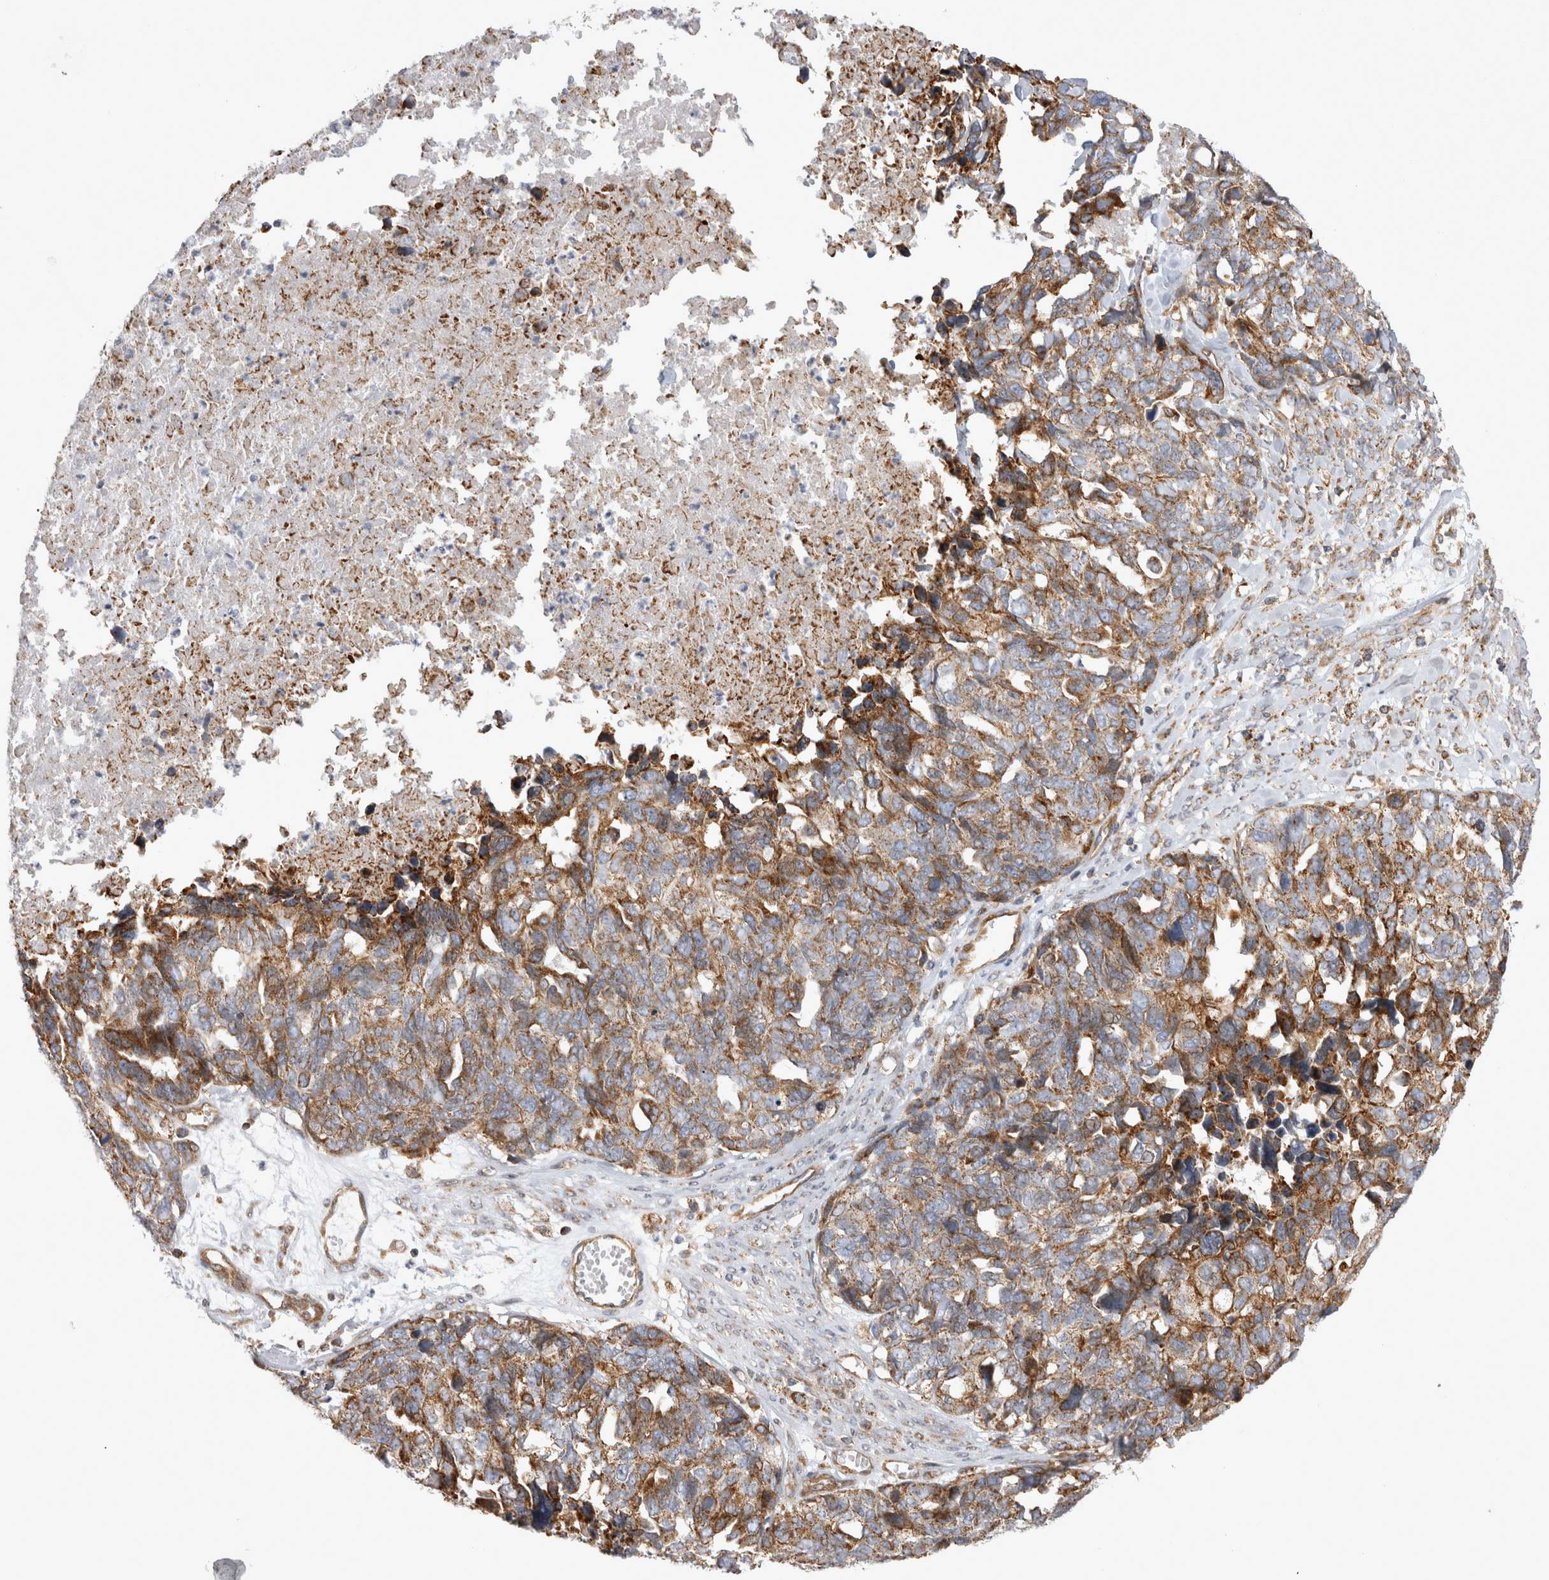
{"staining": {"intensity": "moderate", "quantity": ">75%", "location": "cytoplasmic/membranous"}, "tissue": "ovarian cancer", "cell_type": "Tumor cells", "image_type": "cancer", "snomed": [{"axis": "morphology", "description": "Cystadenocarcinoma, serous, NOS"}, {"axis": "topography", "description": "Ovary"}], "caption": "Brown immunohistochemical staining in human ovarian serous cystadenocarcinoma reveals moderate cytoplasmic/membranous expression in approximately >75% of tumor cells.", "gene": "TSPOAP1", "patient": {"sex": "female", "age": 79}}